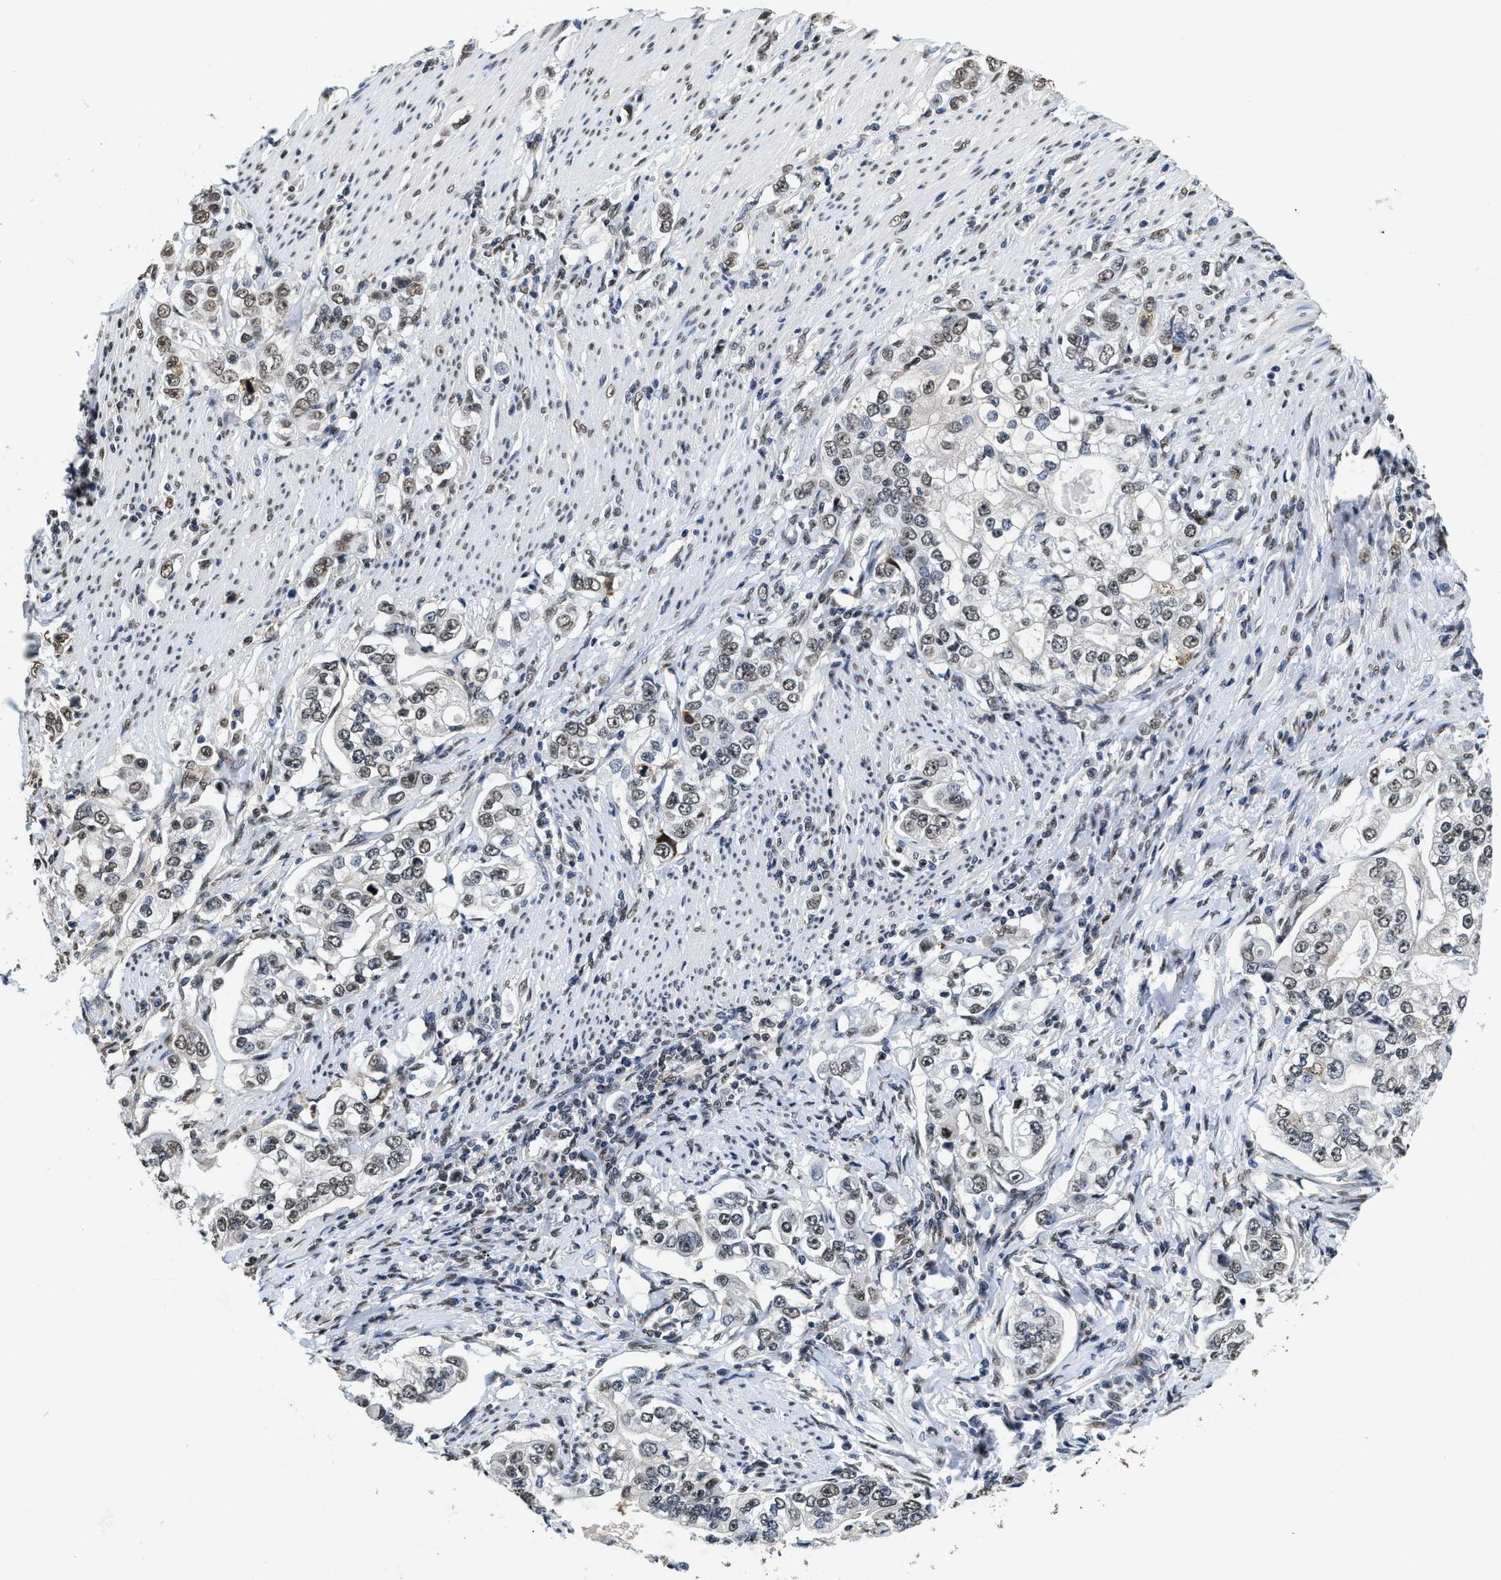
{"staining": {"intensity": "weak", "quantity": "25%-75%", "location": "nuclear"}, "tissue": "stomach cancer", "cell_type": "Tumor cells", "image_type": "cancer", "snomed": [{"axis": "morphology", "description": "Adenocarcinoma, NOS"}, {"axis": "topography", "description": "Stomach, lower"}], "caption": "Protein expression analysis of stomach cancer displays weak nuclear staining in approximately 25%-75% of tumor cells. The protein of interest is shown in brown color, while the nuclei are stained blue.", "gene": "SUPT16H", "patient": {"sex": "female", "age": 72}}